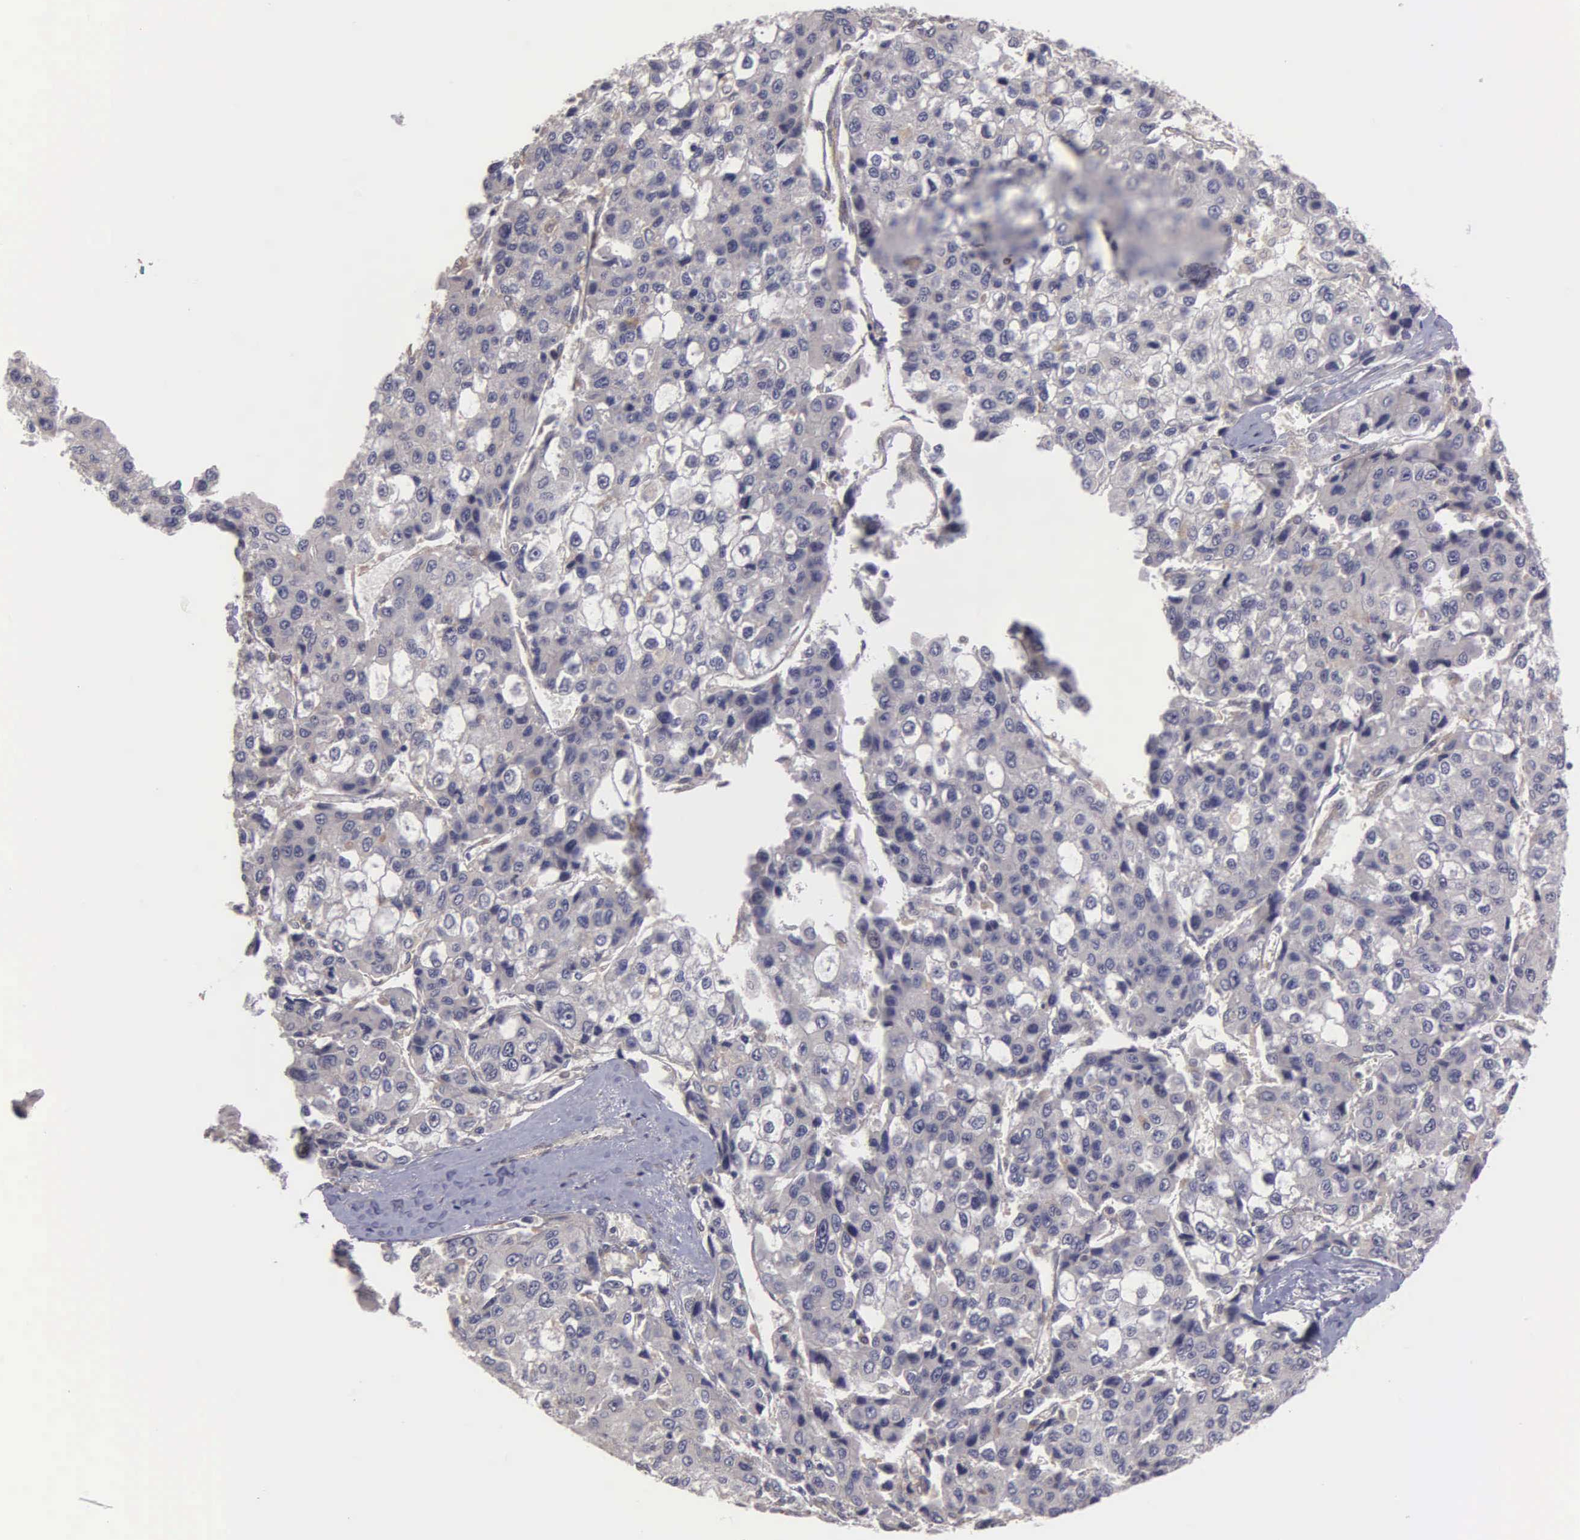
{"staining": {"intensity": "negative", "quantity": "none", "location": "none"}, "tissue": "liver cancer", "cell_type": "Tumor cells", "image_type": "cancer", "snomed": [{"axis": "morphology", "description": "Carcinoma, Hepatocellular, NOS"}, {"axis": "topography", "description": "Liver"}], "caption": "Immunohistochemistry histopathology image of liver cancer (hepatocellular carcinoma) stained for a protein (brown), which reveals no positivity in tumor cells.", "gene": "RTL10", "patient": {"sex": "female", "age": 66}}